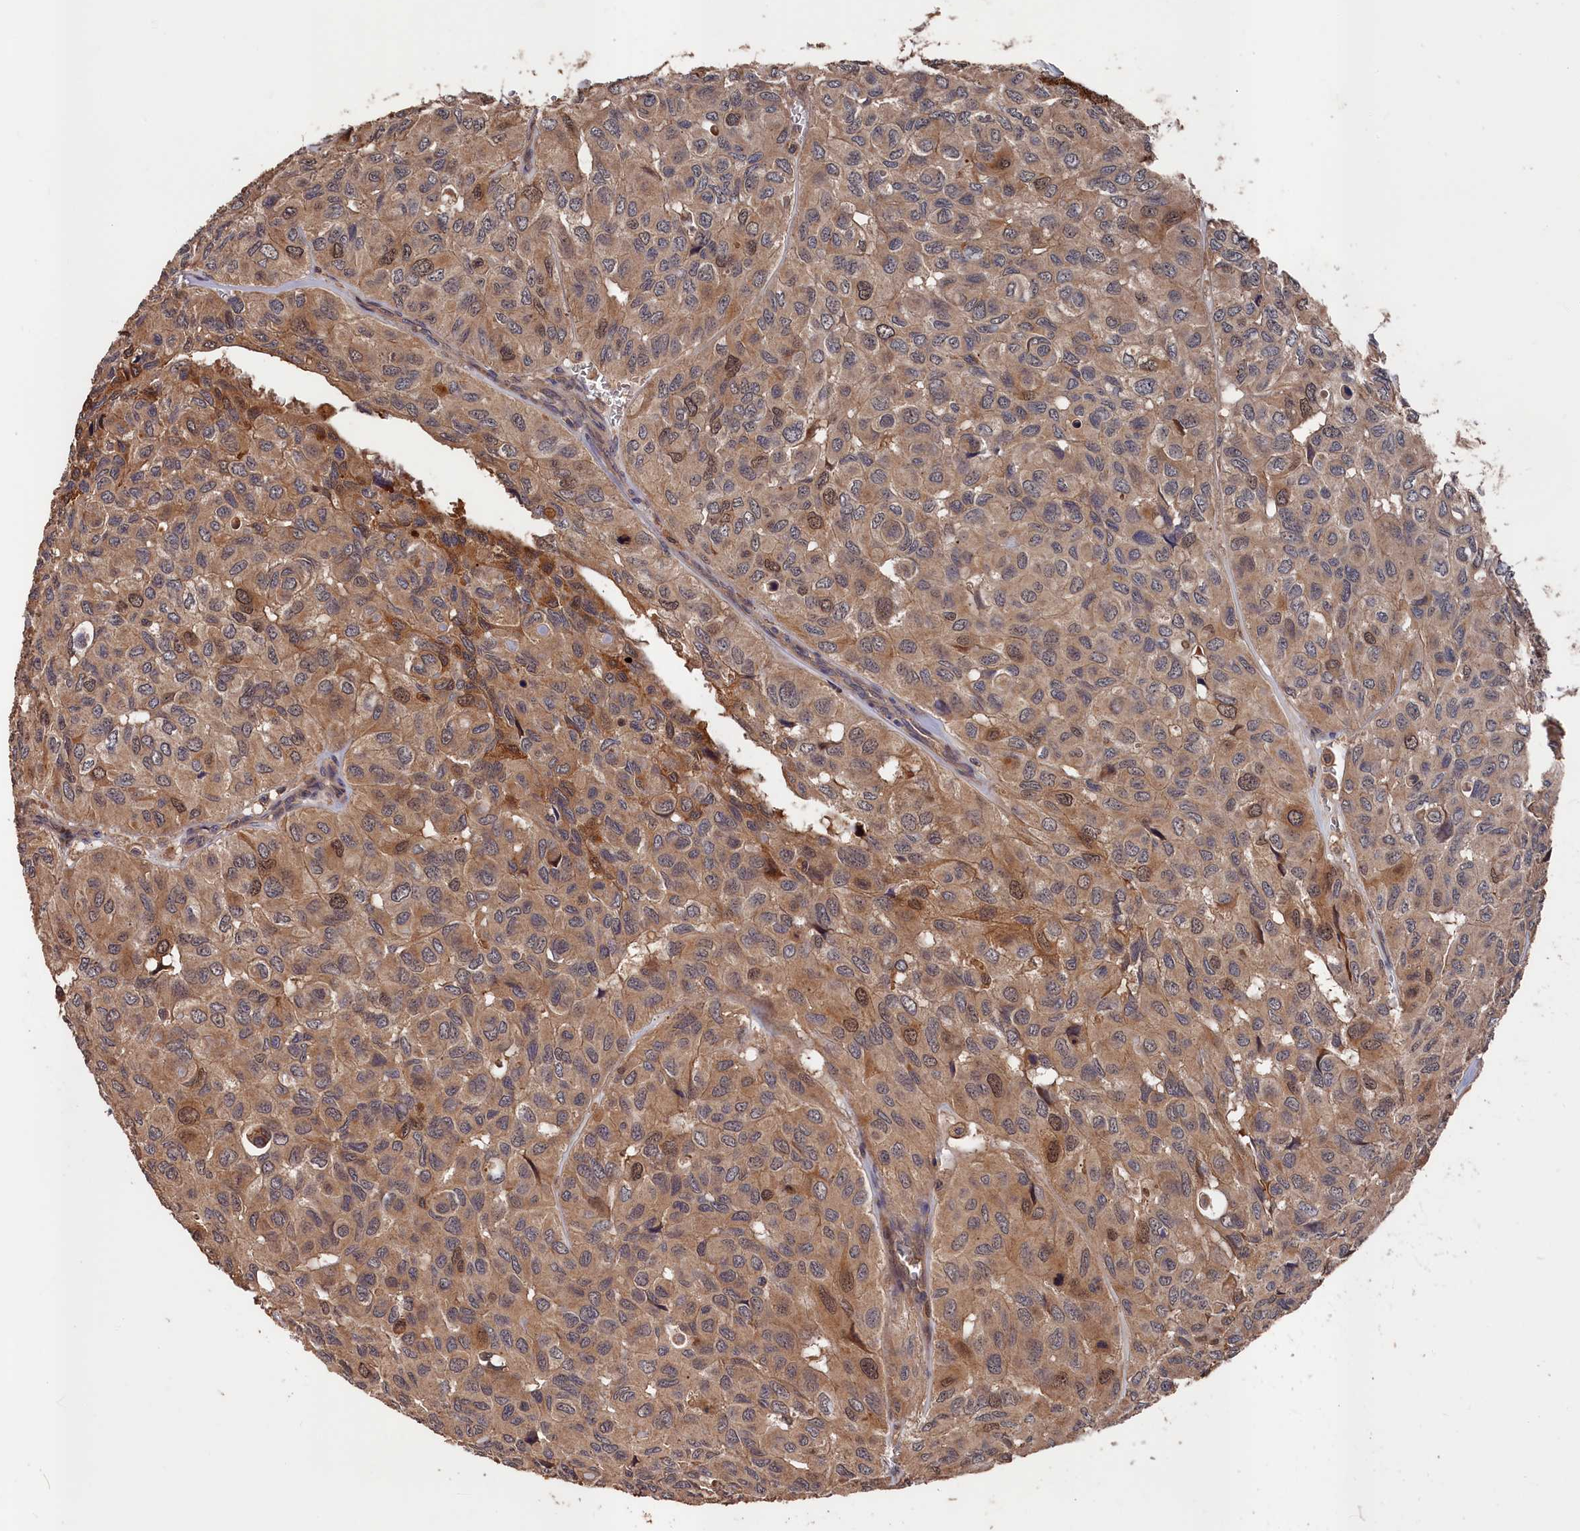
{"staining": {"intensity": "moderate", "quantity": ">75%", "location": "cytoplasmic/membranous,nuclear"}, "tissue": "head and neck cancer", "cell_type": "Tumor cells", "image_type": "cancer", "snomed": [{"axis": "morphology", "description": "Adenocarcinoma, NOS"}, {"axis": "topography", "description": "Salivary gland, NOS"}, {"axis": "topography", "description": "Head-Neck"}], "caption": "A medium amount of moderate cytoplasmic/membranous and nuclear staining is appreciated in approximately >75% of tumor cells in head and neck cancer tissue.", "gene": "RMI2", "patient": {"sex": "female", "age": 76}}